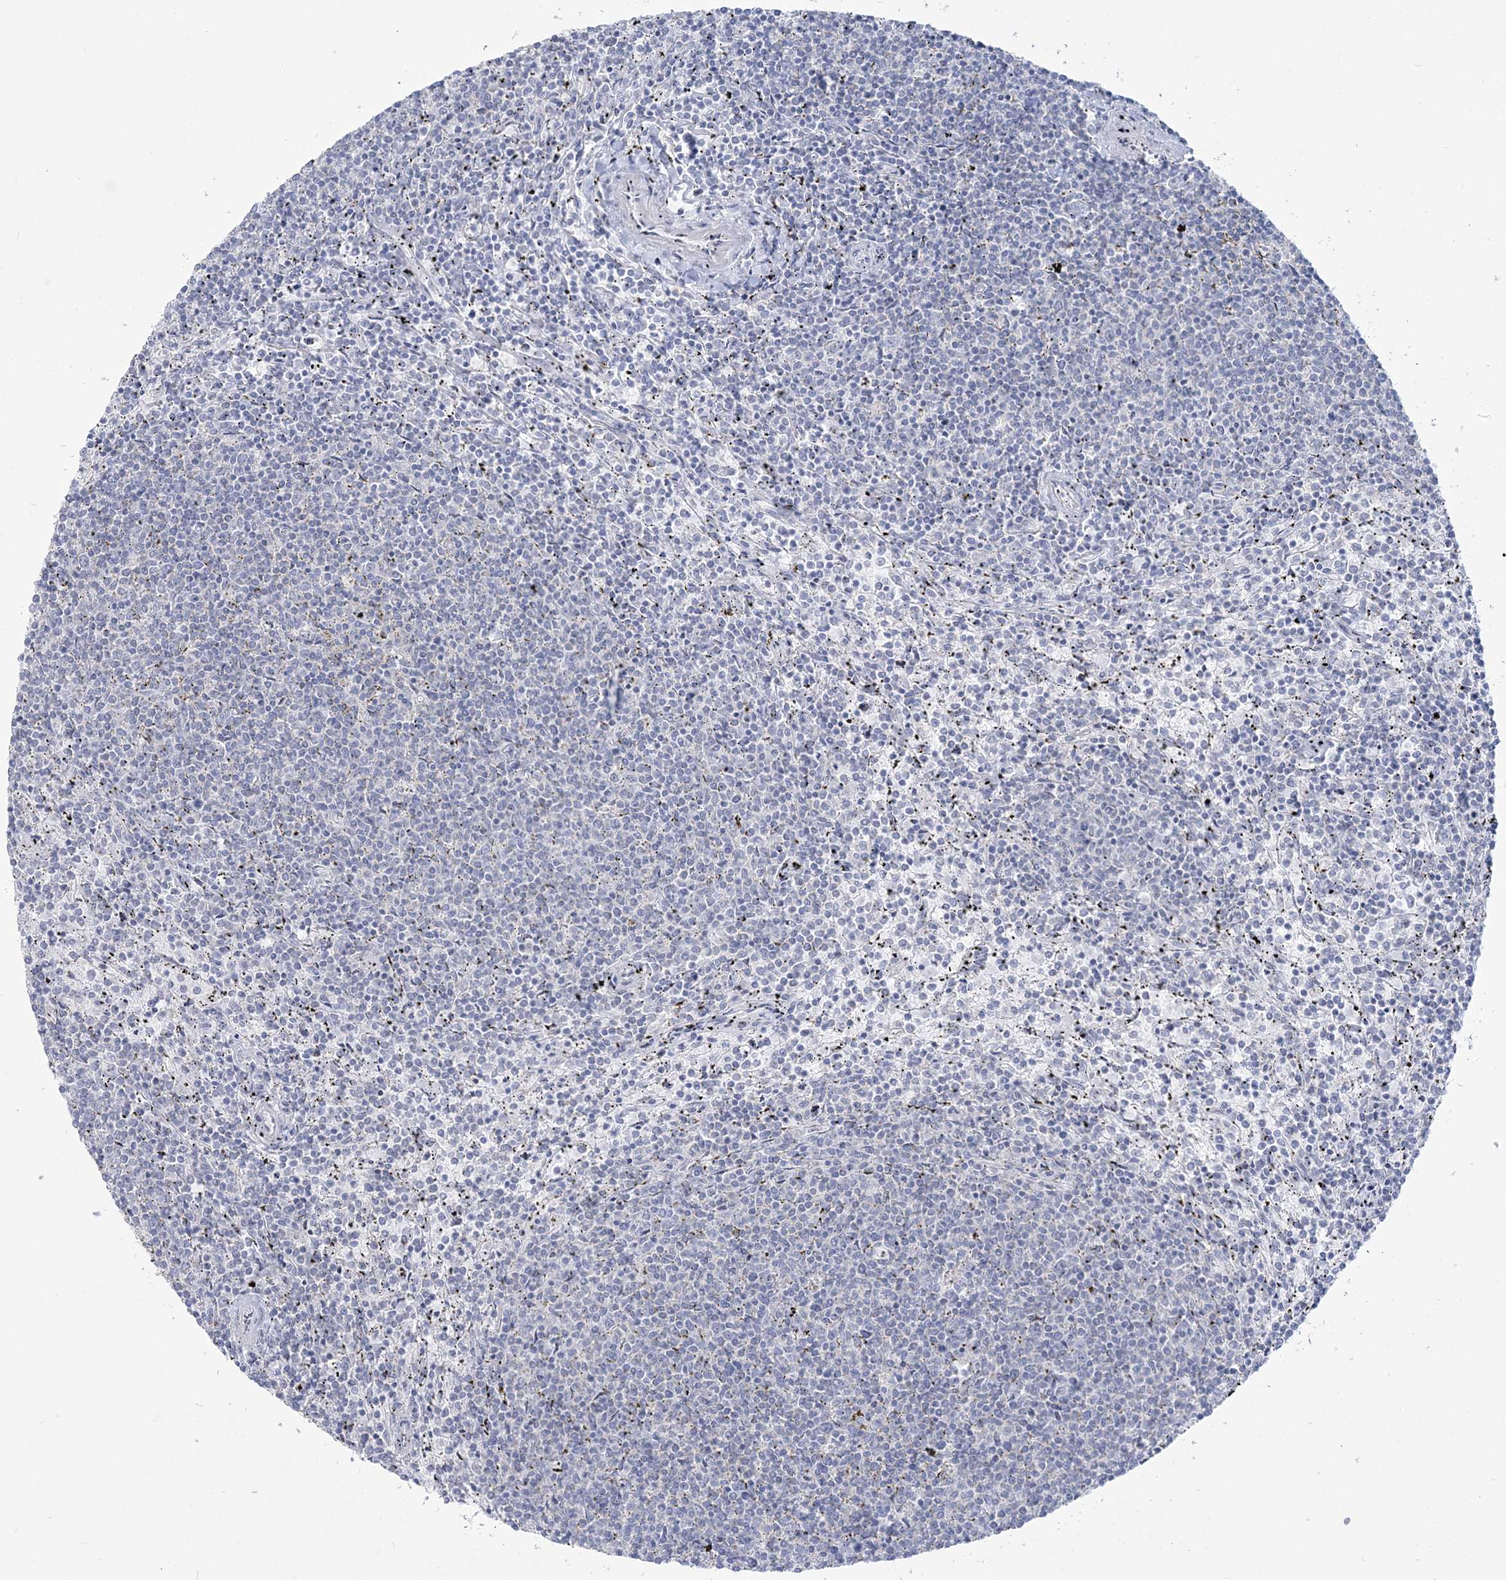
{"staining": {"intensity": "negative", "quantity": "none", "location": "none"}, "tissue": "lymphoma", "cell_type": "Tumor cells", "image_type": "cancer", "snomed": [{"axis": "morphology", "description": "Malignant lymphoma, non-Hodgkin's type, Low grade"}, {"axis": "topography", "description": "Spleen"}], "caption": "DAB immunohistochemical staining of lymphoma demonstrates no significant staining in tumor cells.", "gene": "ZNF843", "patient": {"sex": "female", "age": 50}}